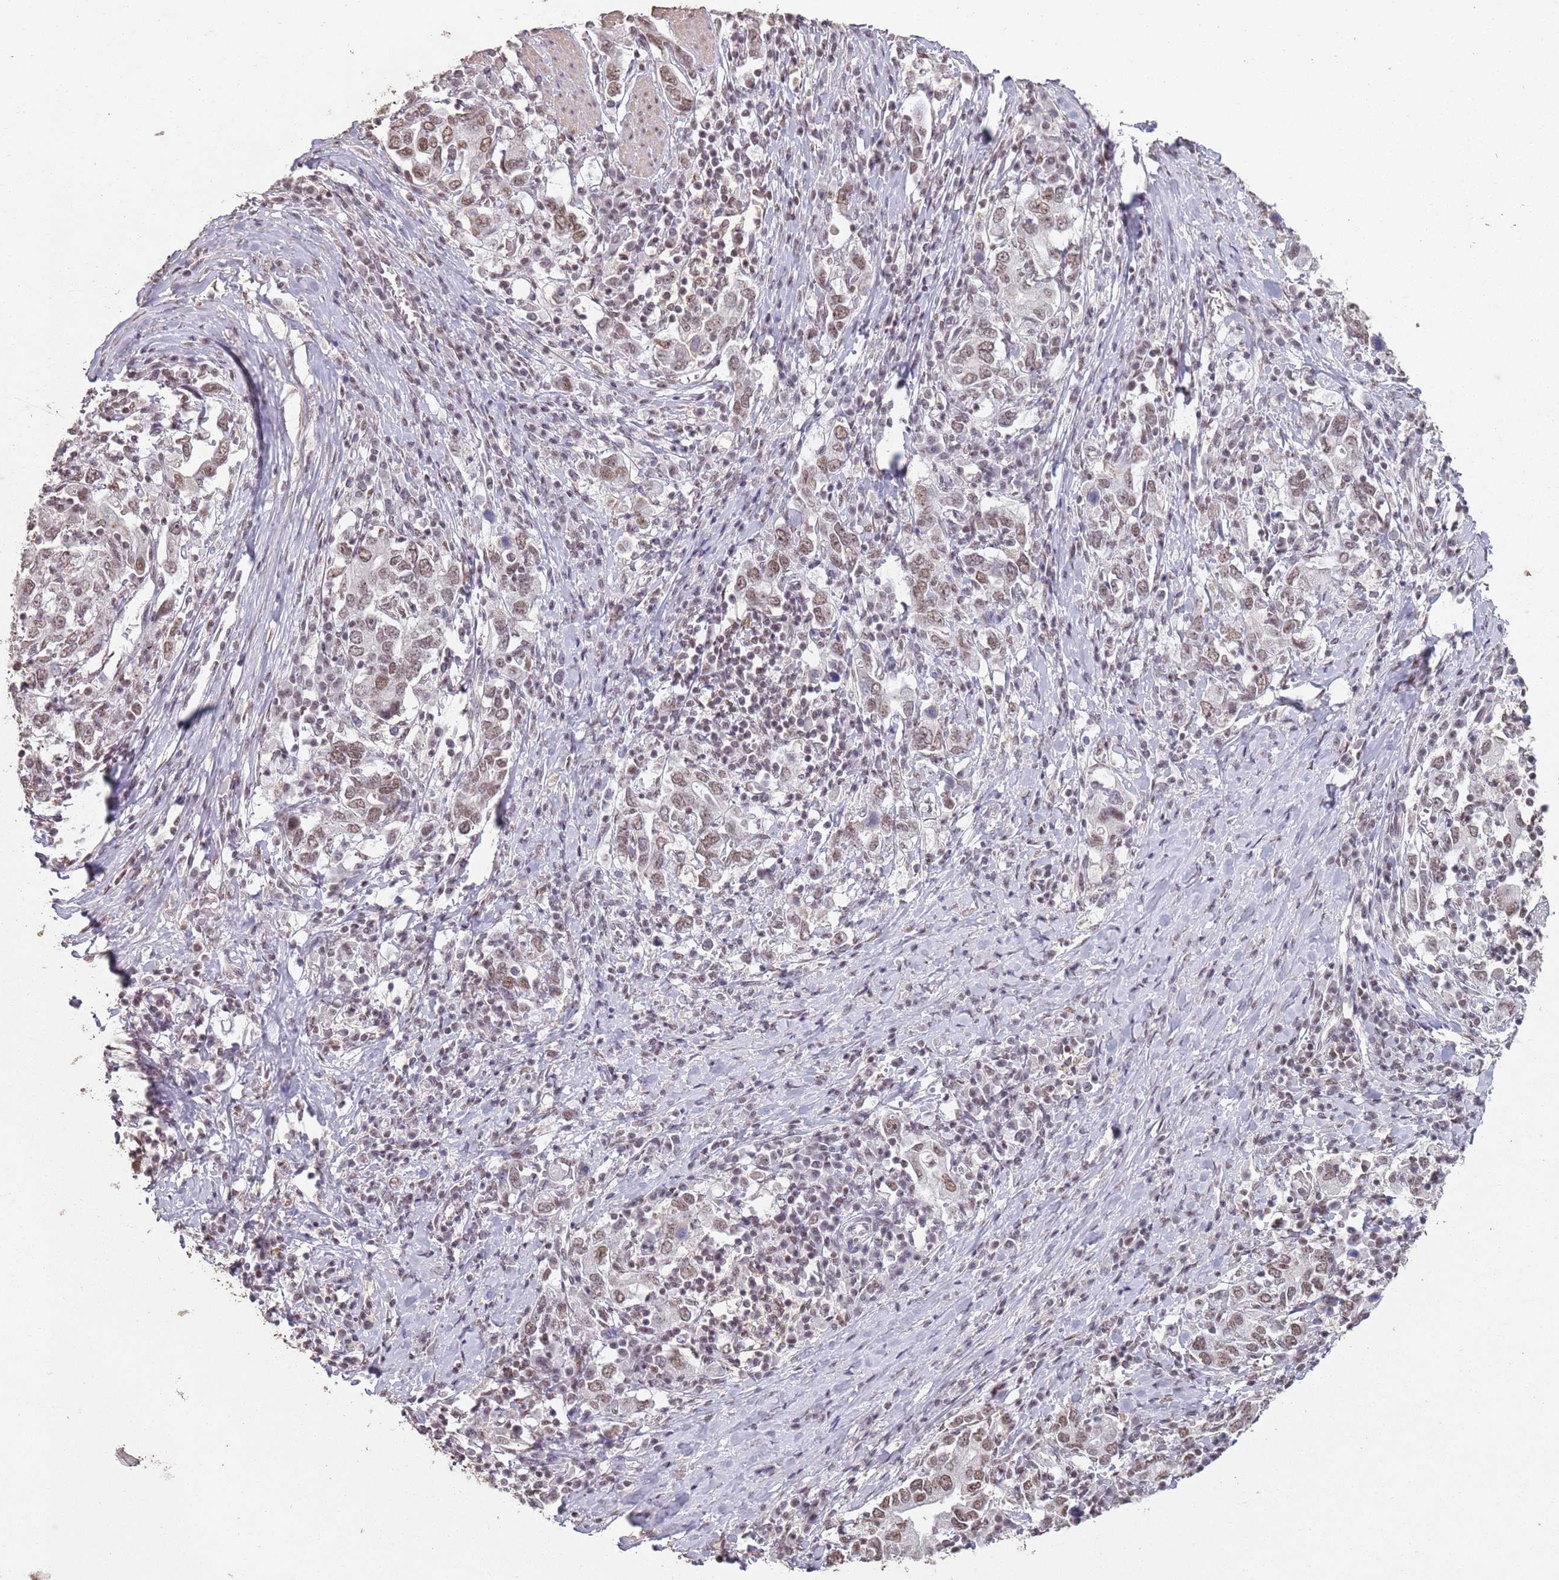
{"staining": {"intensity": "moderate", "quantity": ">75%", "location": "nuclear"}, "tissue": "stomach cancer", "cell_type": "Tumor cells", "image_type": "cancer", "snomed": [{"axis": "morphology", "description": "Adenocarcinoma, NOS"}, {"axis": "topography", "description": "Stomach, upper"}, {"axis": "topography", "description": "Stomach"}], "caption": "An image of stomach cancer (adenocarcinoma) stained for a protein reveals moderate nuclear brown staining in tumor cells.", "gene": "ARL14EP", "patient": {"sex": "male", "age": 62}}